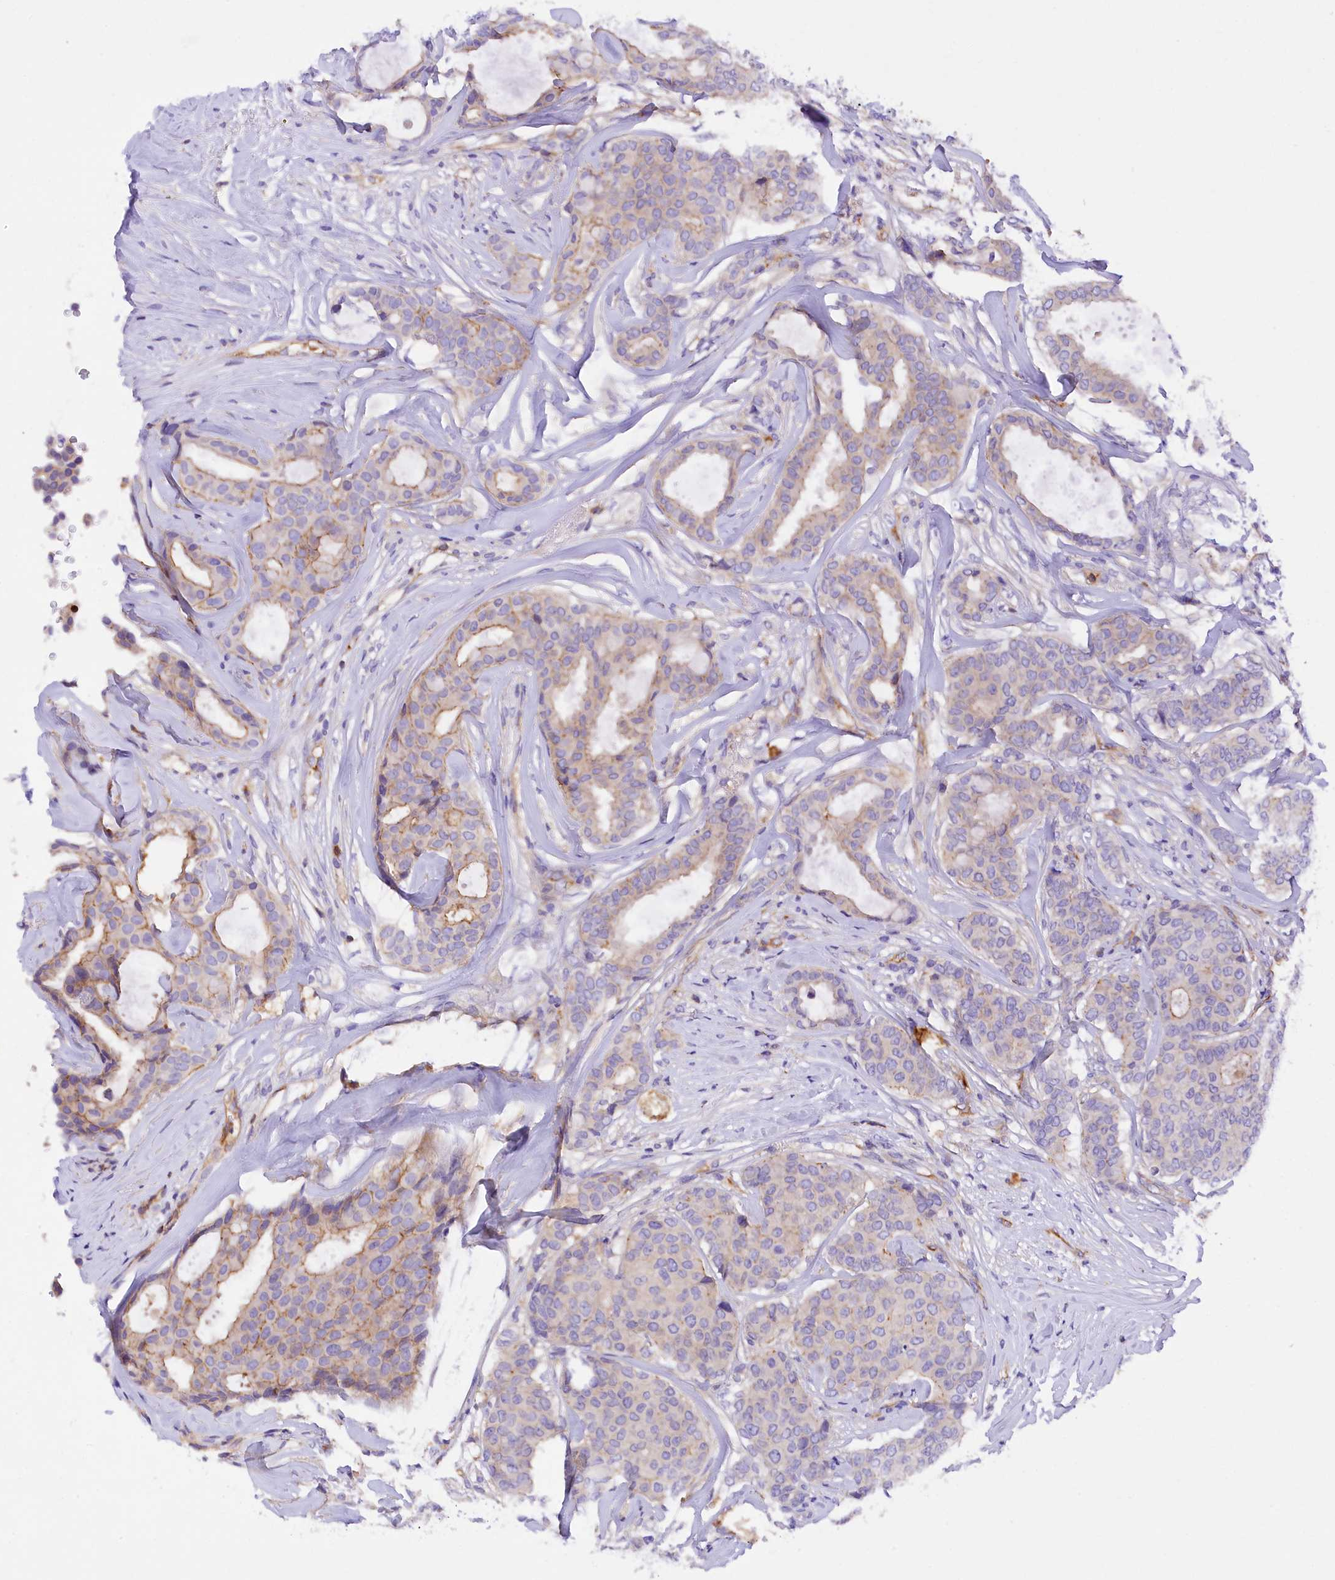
{"staining": {"intensity": "weak", "quantity": "<25%", "location": "cytoplasmic/membranous"}, "tissue": "breast cancer", "cell_type": "Tumor cells", "image_type": "cancer", "snomed": [{"axis": "morphology", "description": "Duct carcinoma"}, {"axis": "topography", "description": "Breast"}], "caption": "Breast cancer (intraductal carcinoma) was stained to show a protein in brown. There is no significant expression in tumor cells. The staining is performed using DAB brown chromogen with nuclei counter-stained in using hematoxylin.", "gene": "FAM193A", "patient": {"sex": "female", "age": 75}}